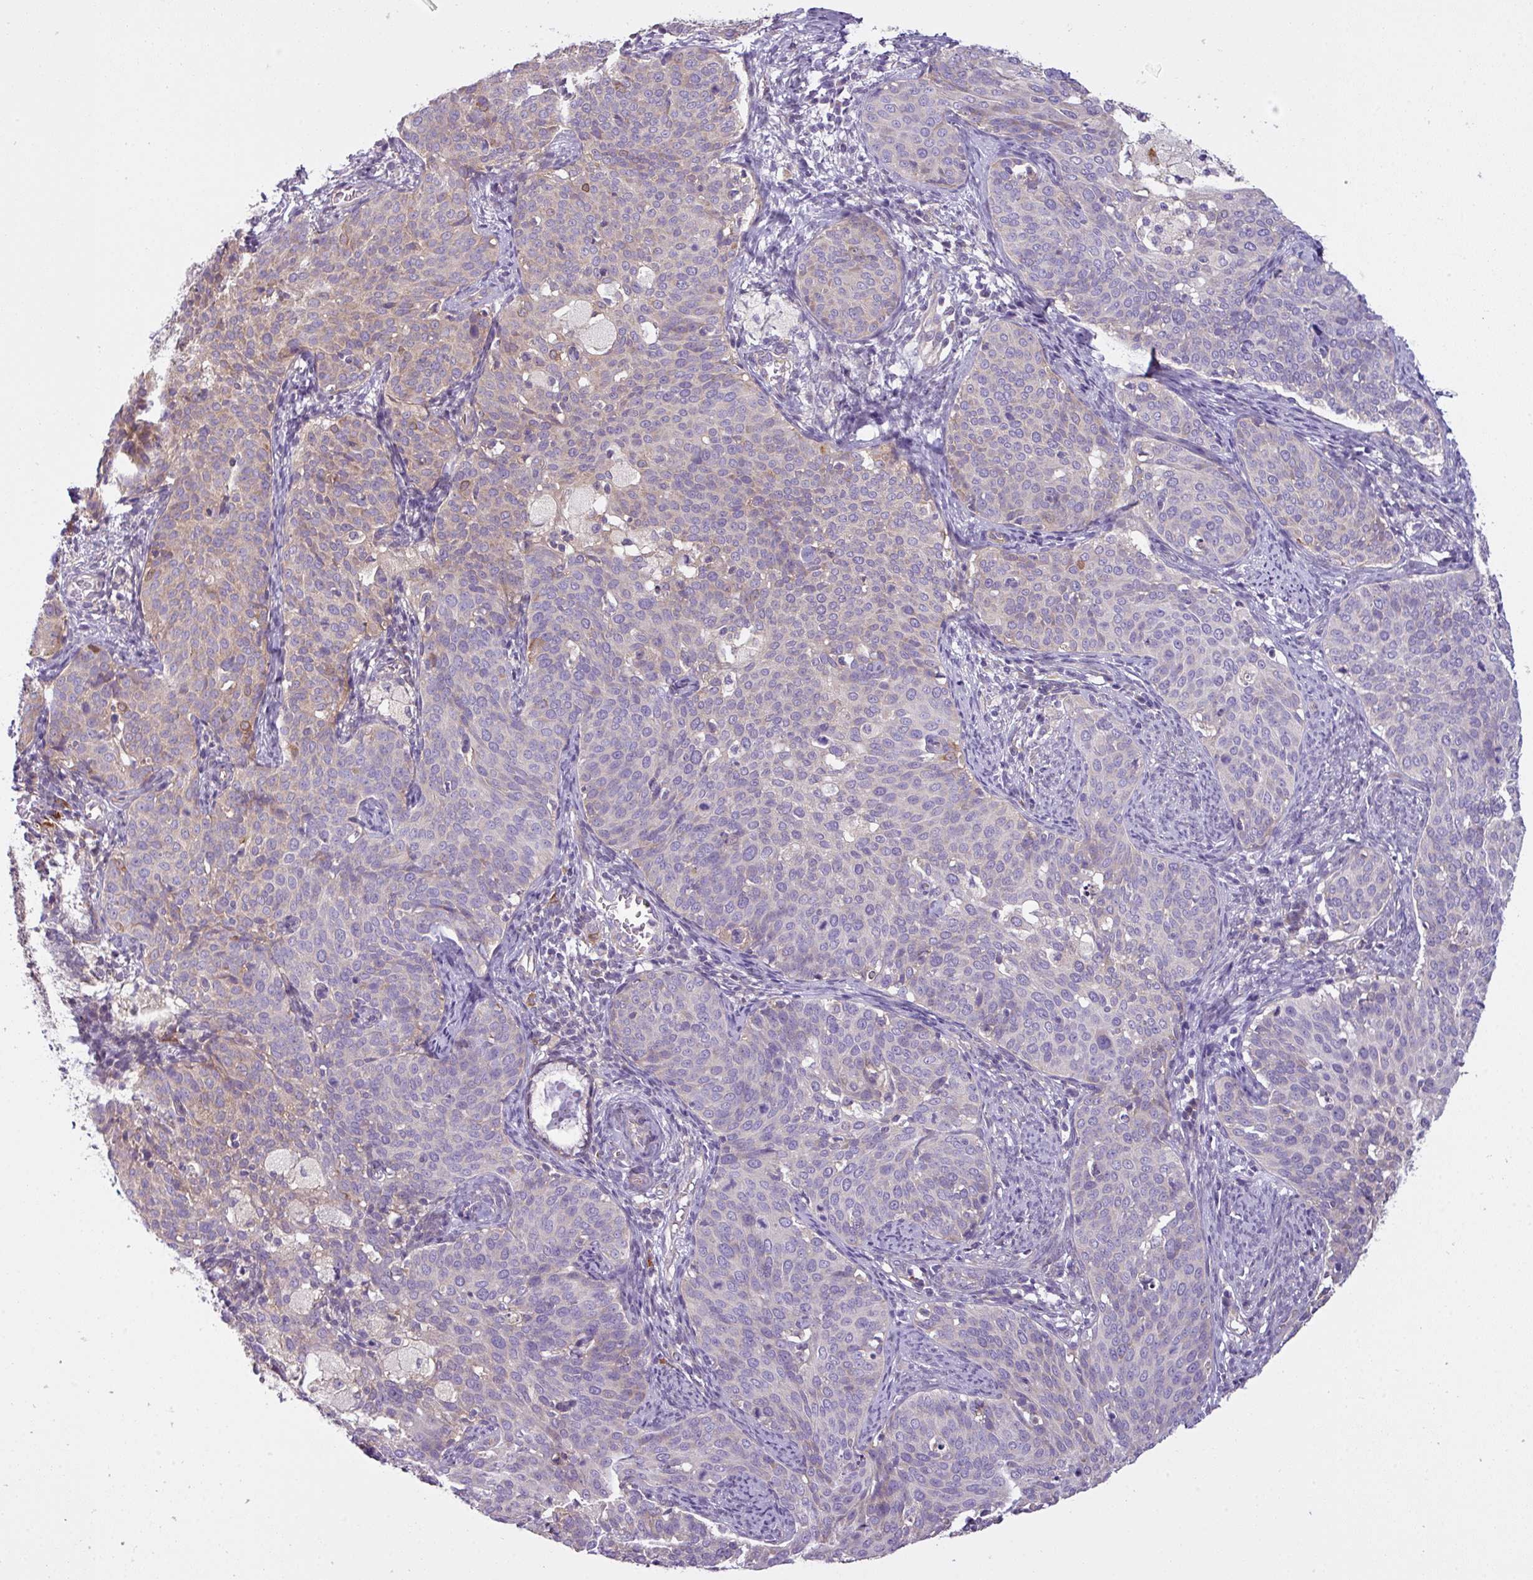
{"staining": {"intensity": "weak", "quantity": "<25%", "location": "cytoplasmic/membranous"}, "tissue": "cervical cancer", "cell_type": "Tumor cells", "image_type": "cancer", "snomed": [{"axis": "morphology", "description": "Squamous cell carcinoma, NOS"}, {"axis": "topography", "description": "Cervix"}], "caption": "IHC of human cervical cancer shows no staining in tumor cells.", "gene": "CAMK2B", "patient": {"sex": "female", "age": 44}}